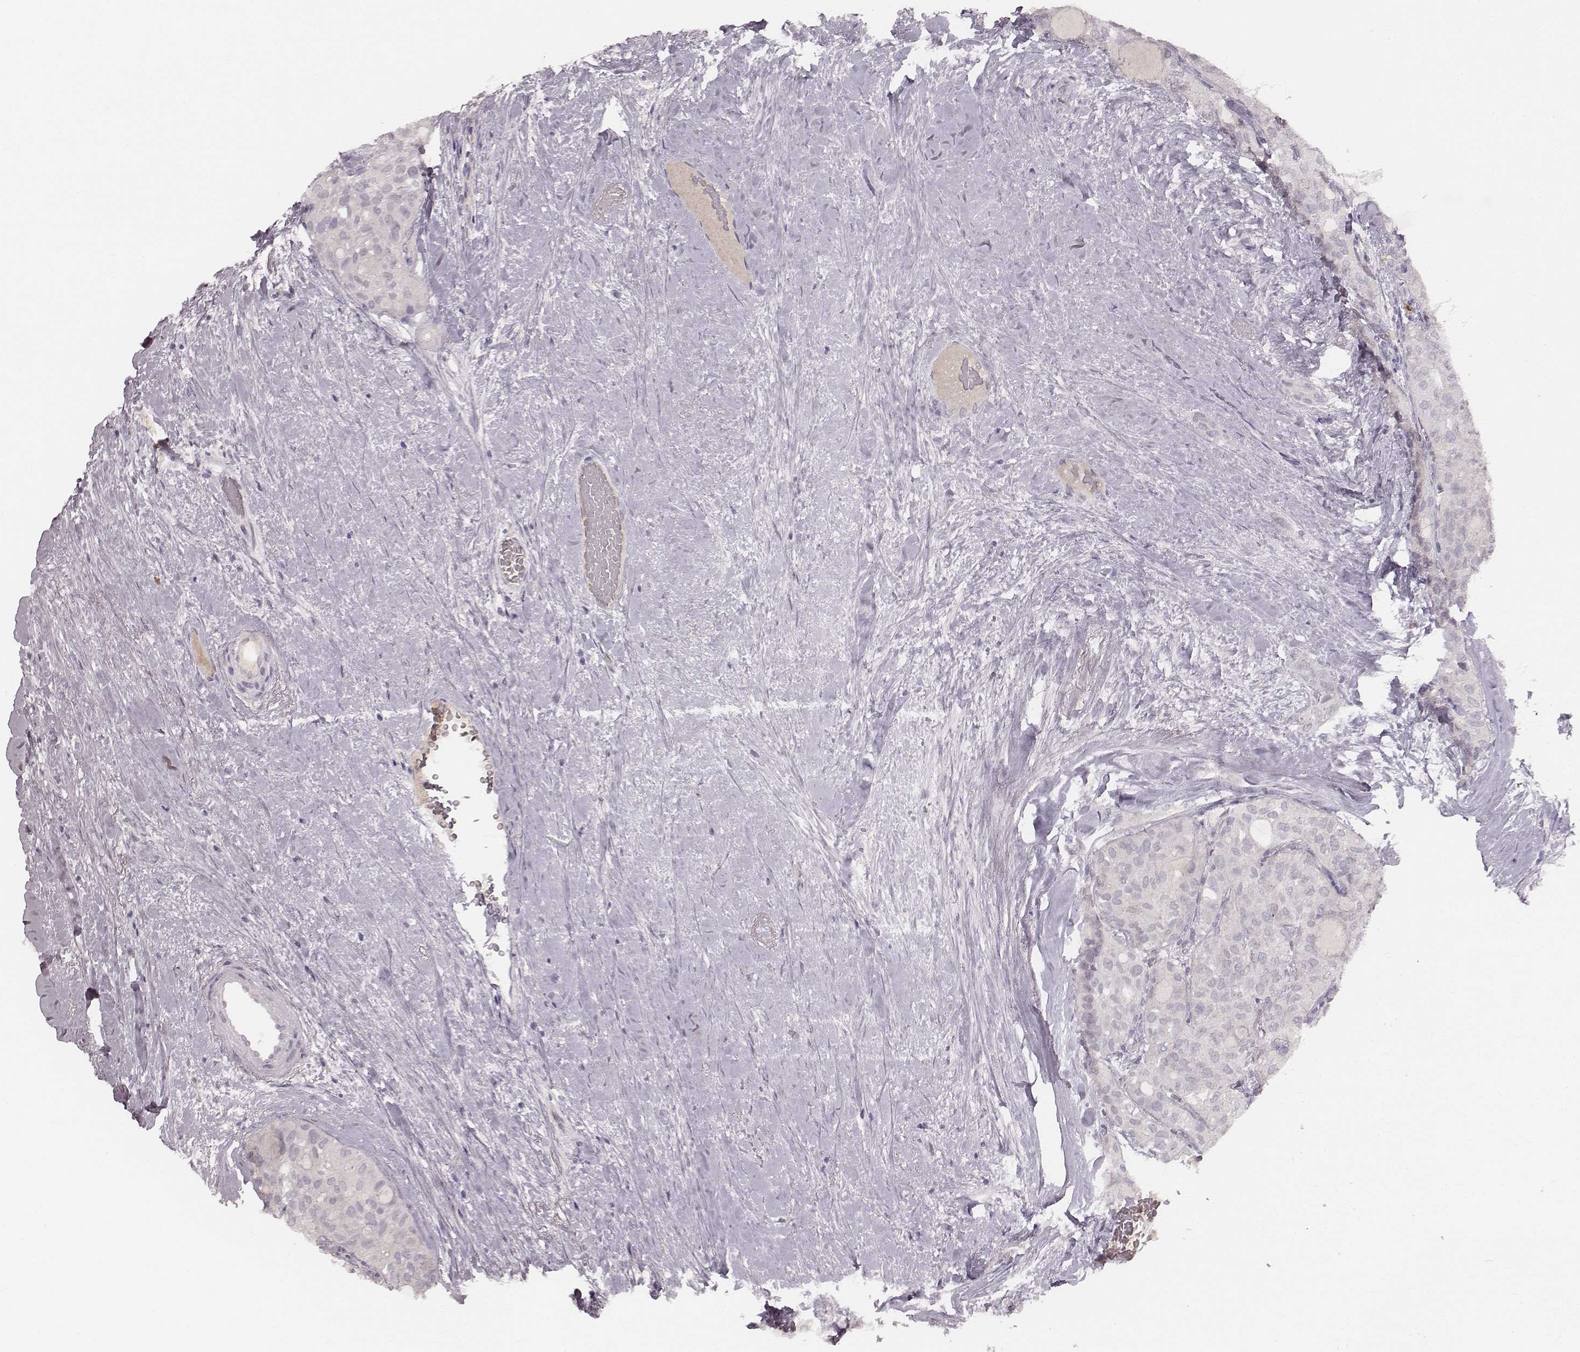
{"staining": {"intensity": "negative", "quantity": "none", "location": "none"}, "tissue": "thyroid cancer", "cell_type": "Tumor cells", "image_type": "cancer", "snomed": [{"axis": "morphology", "description": "Follicular adenoma carcinoma, NOS"}, {"axis": "topography", "description": "Thyroid gland"}], "caption": "Thyroid cancer (follicular adenoma carcinoma) was stained to show a protein in brown. There is no significant expression in tumor cells. (DAB (3,3'-diaminobenzidine) immunohistochemistry visualized using brightfield microscopy, high magnification).", "gene": "LY6K", "patient": {"sex": "male", "age": 75}}